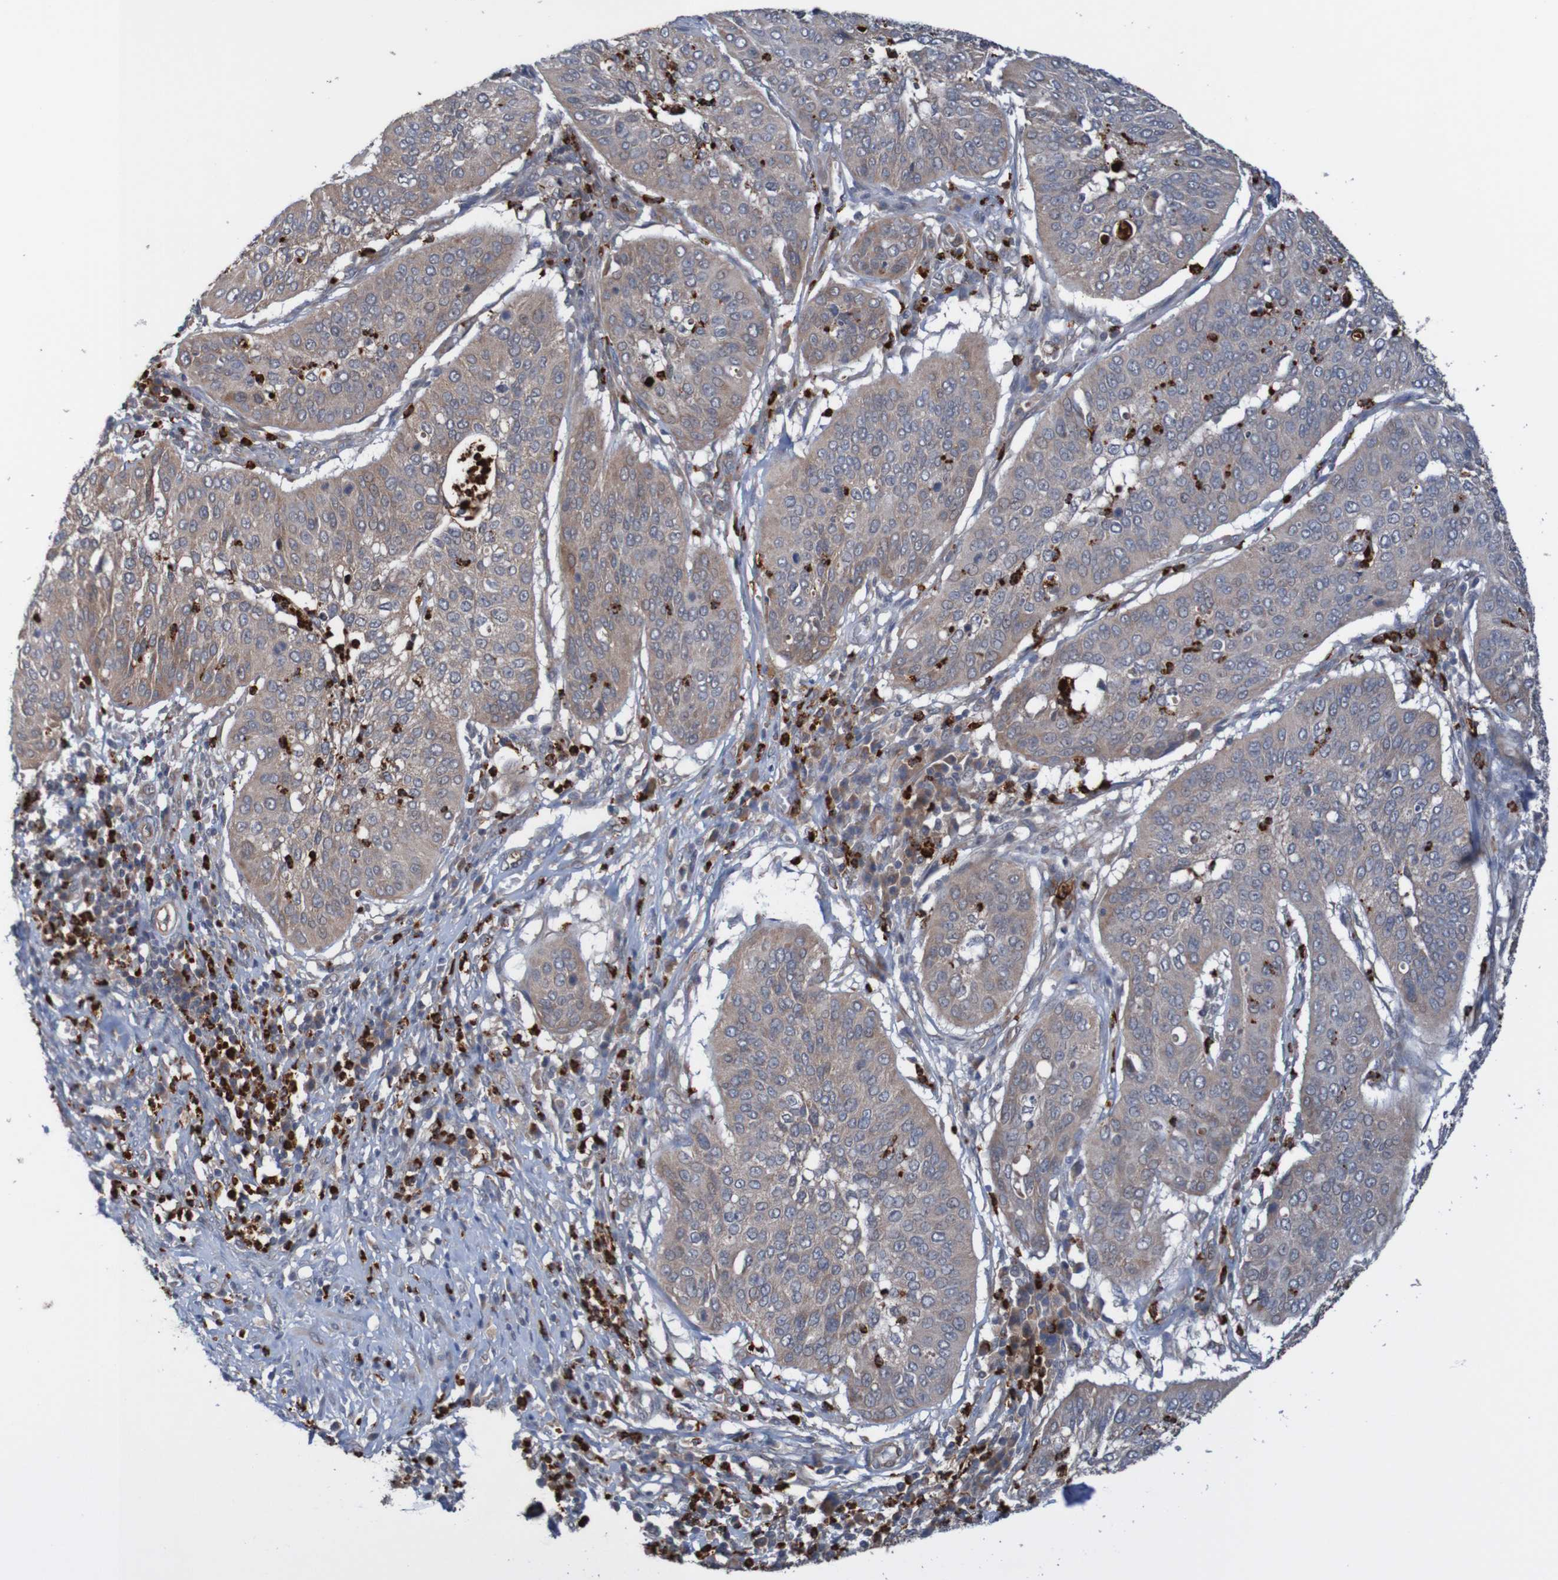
{"staining": {"intensity": "weak", "quantity": ">75%", "location": "cytoplasmic/membranous"}, "tissue": "cervical cancer", "cell_type": "Tumor cells", "image_type": "cancer", "snomed": [{"axis": "morphology", "description": "Normal tissue, NOS"}, {"axis": "morphology", "description": "Squamous cell carcinoma, NOS"}, {"axis": "topography", "description": "Cervix"}], "caption": "Squamous cell carcinoma (cervical) tissue reveals weak cytoplasmic/membranous expression in about >75% of tumor cells, visualized by immunohistochemistry.", "gene": "ST8SIA6", "patient": {"sex": "female", "age": 39}}